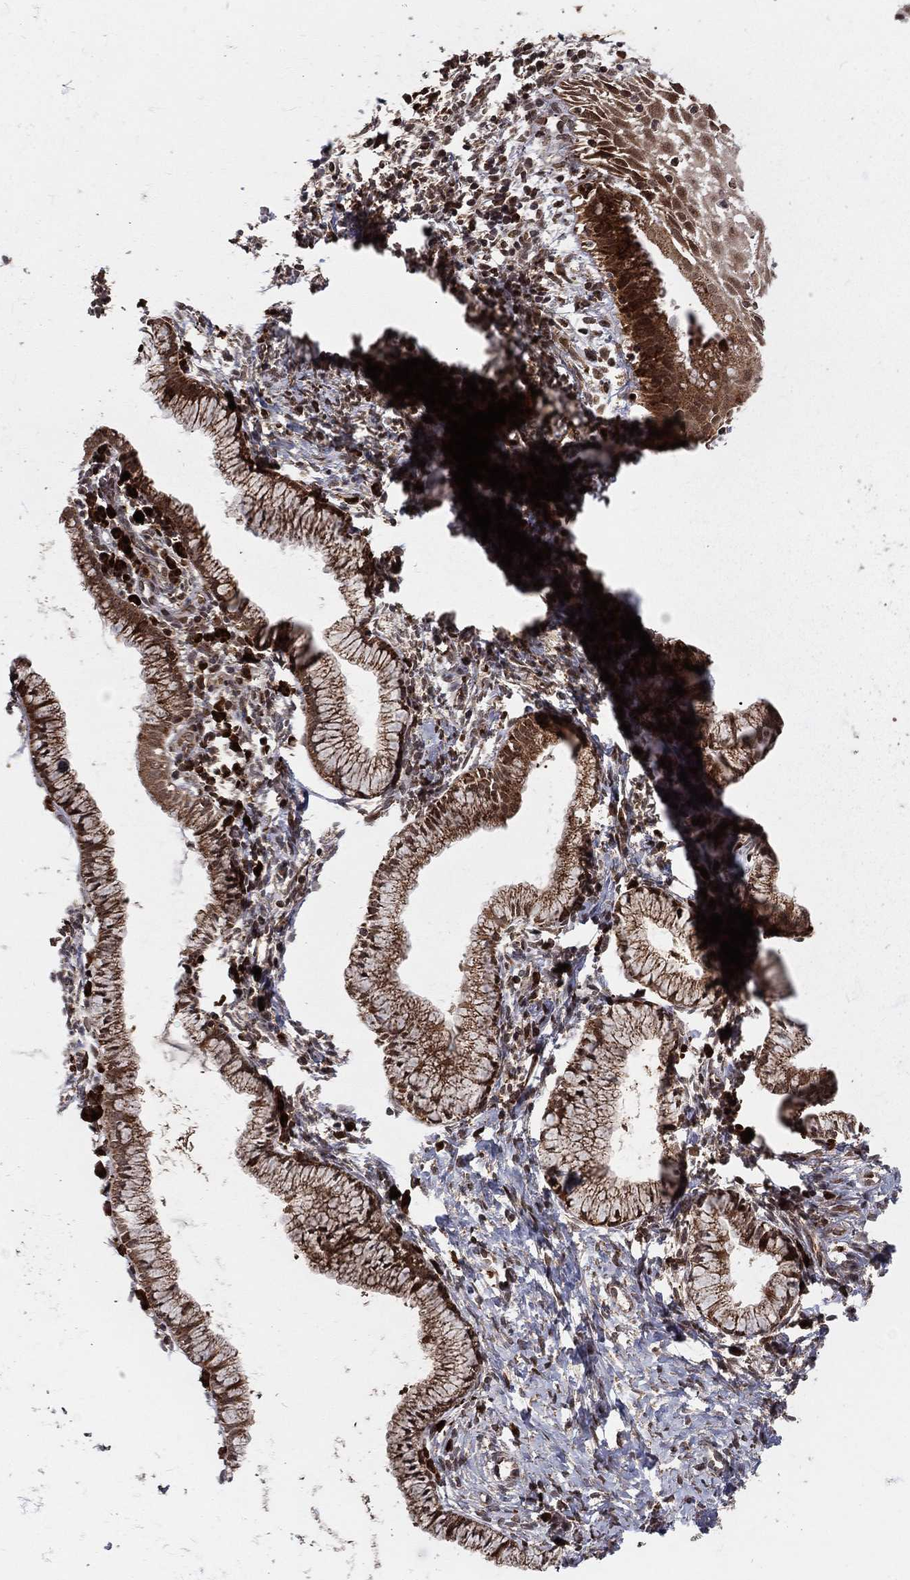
{"staining": {"intensity": "moderate", "quantity": ">75%", "location": "cytoplasmic/membranous"}, "tissue": "cervix", "cell_type": "Glandular cells", "image_type": "normal", "snomed": [{"axis": "morphology", "description": "Normal tissue, NOS"}, {"axis": "topography", "description": "Cervix"}], "caption": "Normal cervix shows moderate cytoplasmic/membranous expression in approximately >75% of glandular cells, visualized by immunohistochemistry.", "gene": "MDM2", "patient": {"sex": "female", "age": 39}}